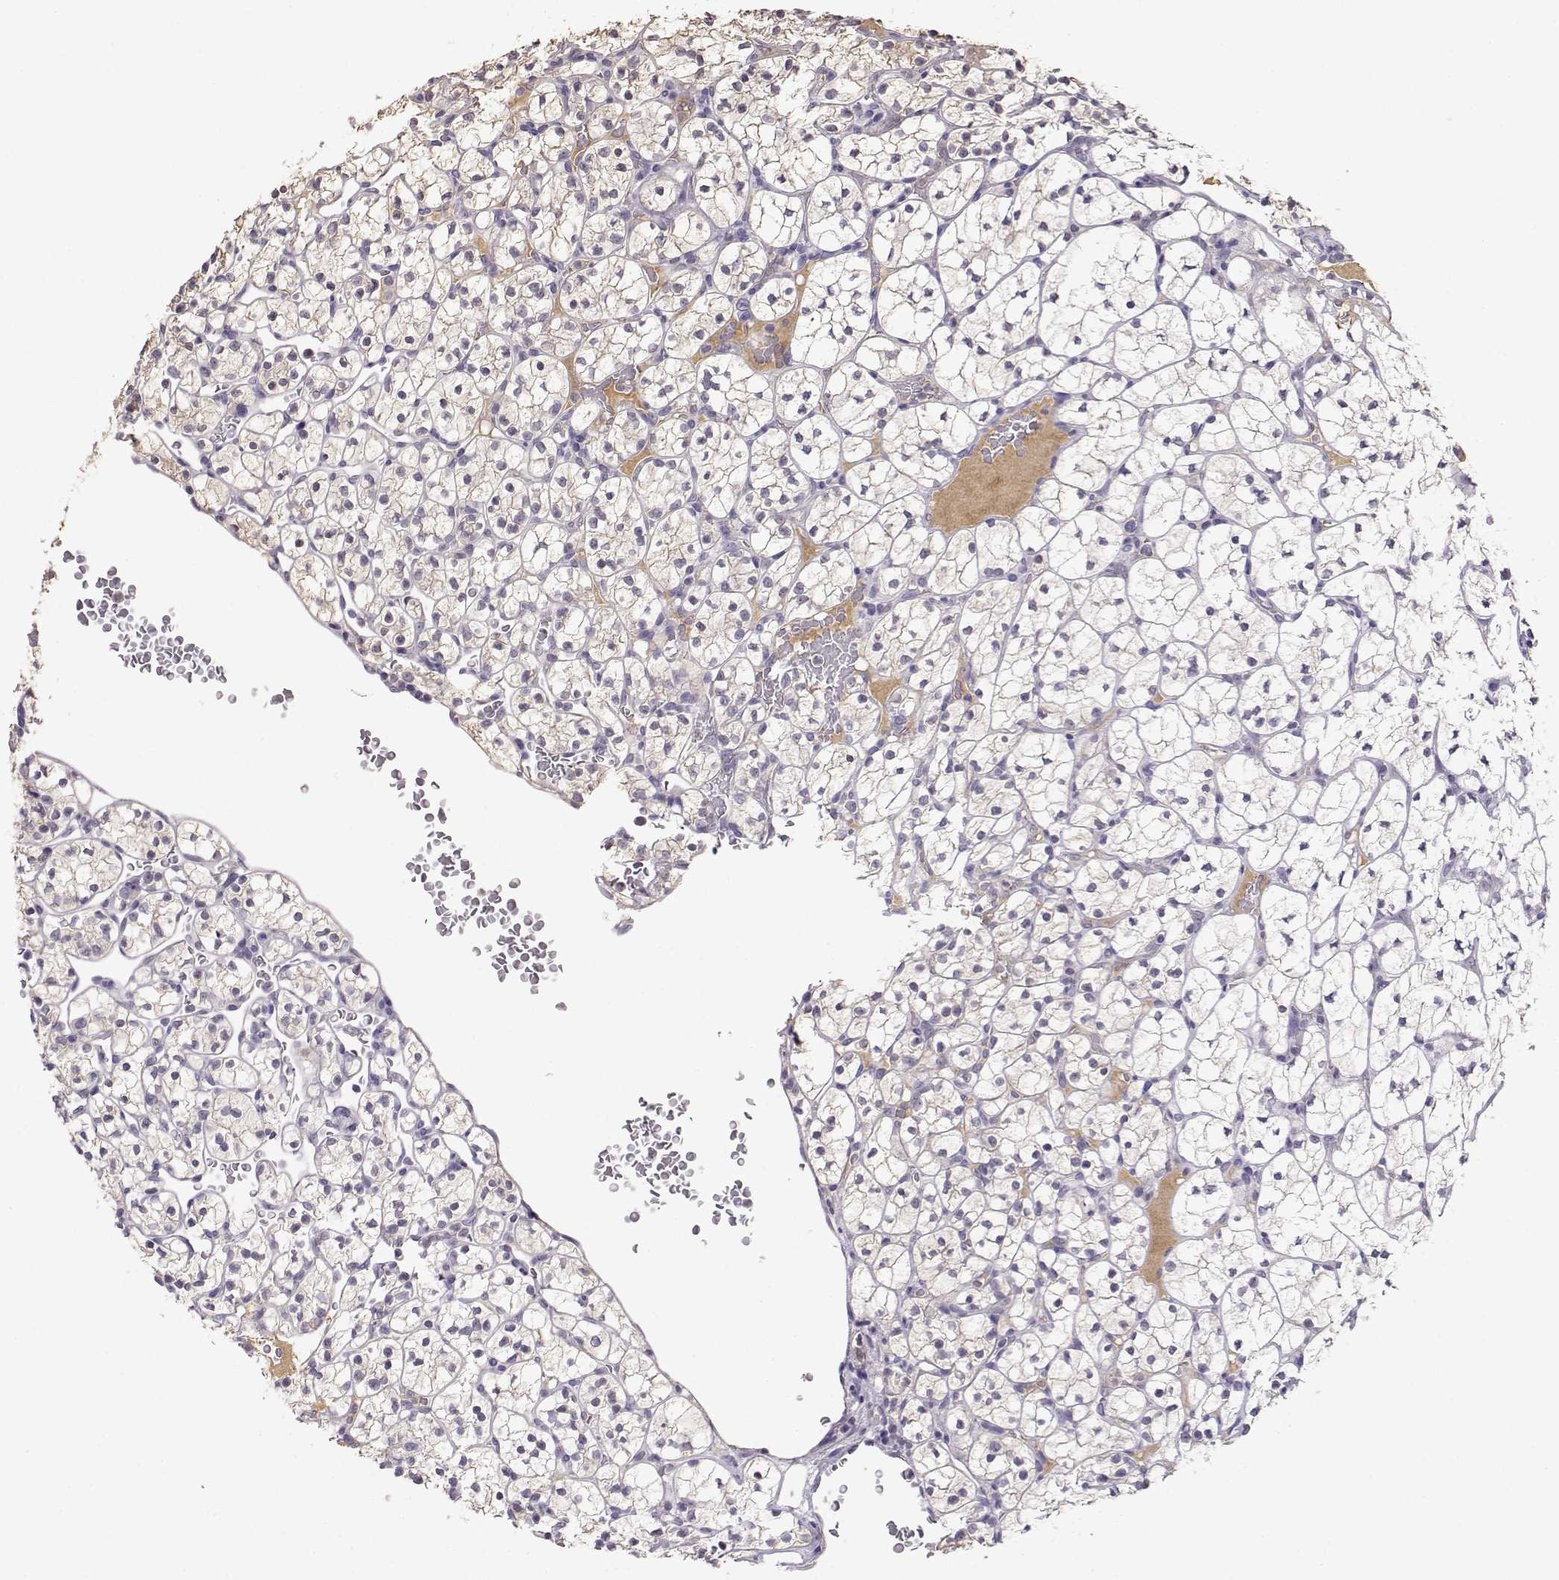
{"staining": {"intensity": "negative", "quantity": "none", "location": "none"}, "tissue": "renal cancer", "cell_type": "Tumor cells", "image_type": "cancer", "snomed": [{"axis": "morphology", "description": "Adenocarcinoma, NOS"}, {"axis": "topography", "description": "Kidney"}], "caption": "High magnification brightfield microscopy of renal cancer stained with DAB (3,3'-diaminobenzidine) (brown) and counterstained with hematoxylin (blue): tumor cells show no significant positivity.", "gene": "TACR1", "patient": {"sex": "female", "age": 89}}